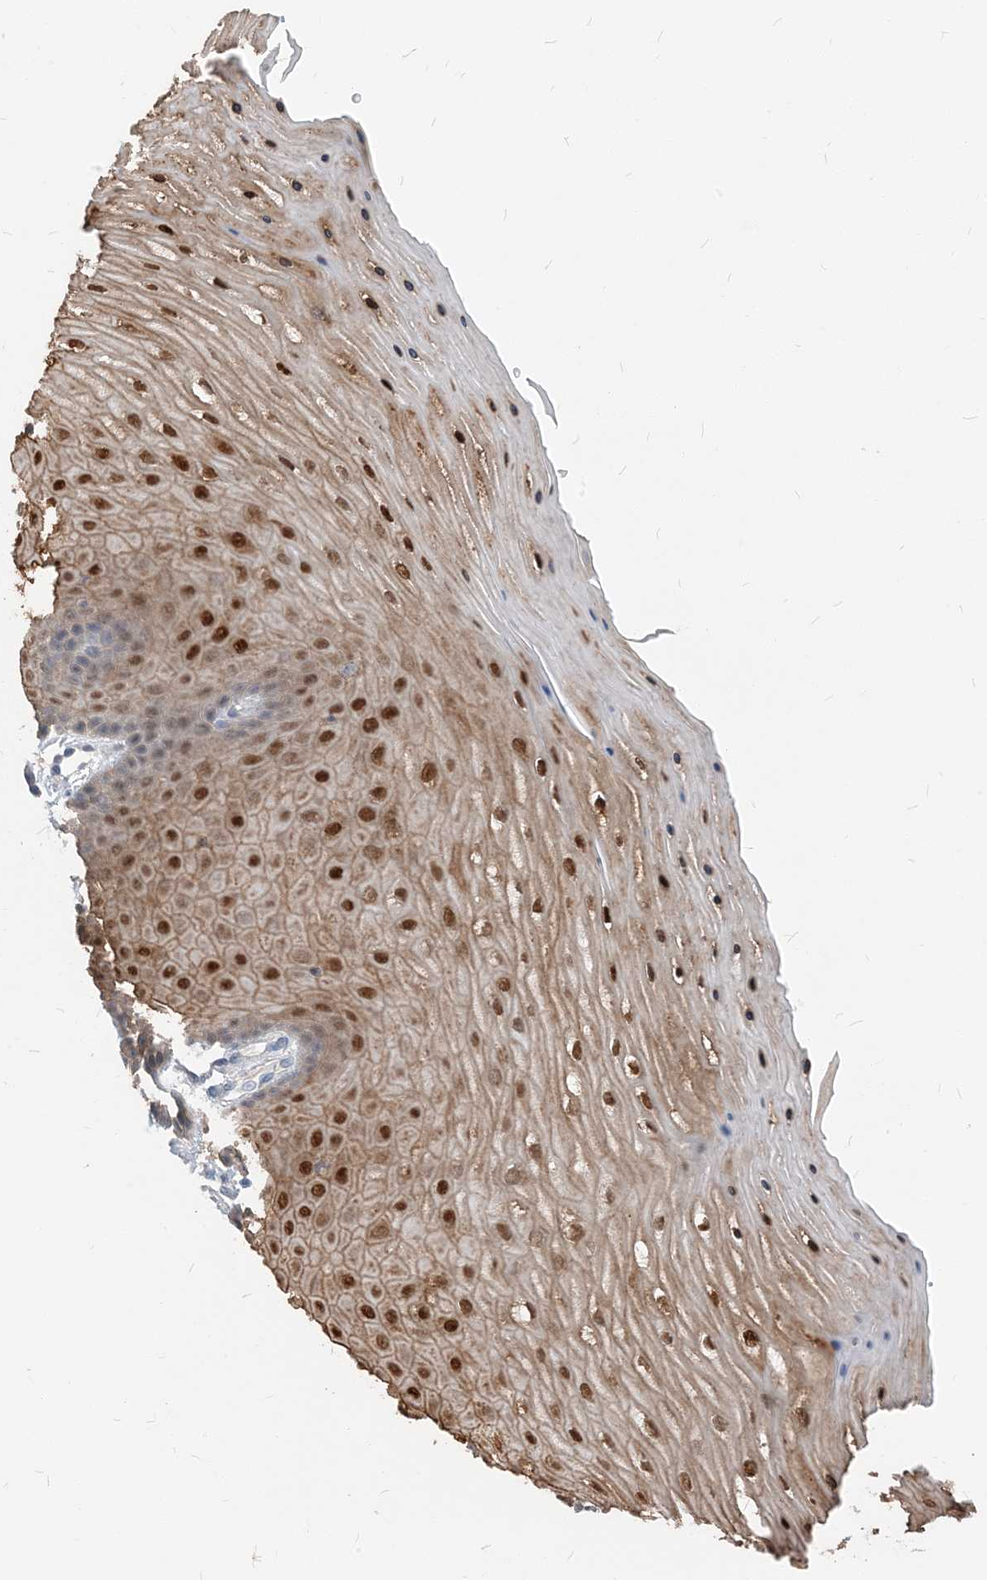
{"staining": {"intensity": "weak", "quantity": "25%-75%", "location": "cytoplasmic/membranous"}, "tissue": "cervix", "cell_type": "Glandular cells", "image_type": "normal", "snomed": [{"axis": "morphology", "description": "Normal tissue, NOS"}, {"axis": "topography", "description": "Cervix"}], "caption": "This micrograph shows IHC staining of benign cervix, with low weak cytoplasmic/membranous expression in approximately 25%-75% of glandular cells.", "gene": "NCOA7", "patient": {"sex": "female", "age": 55}}